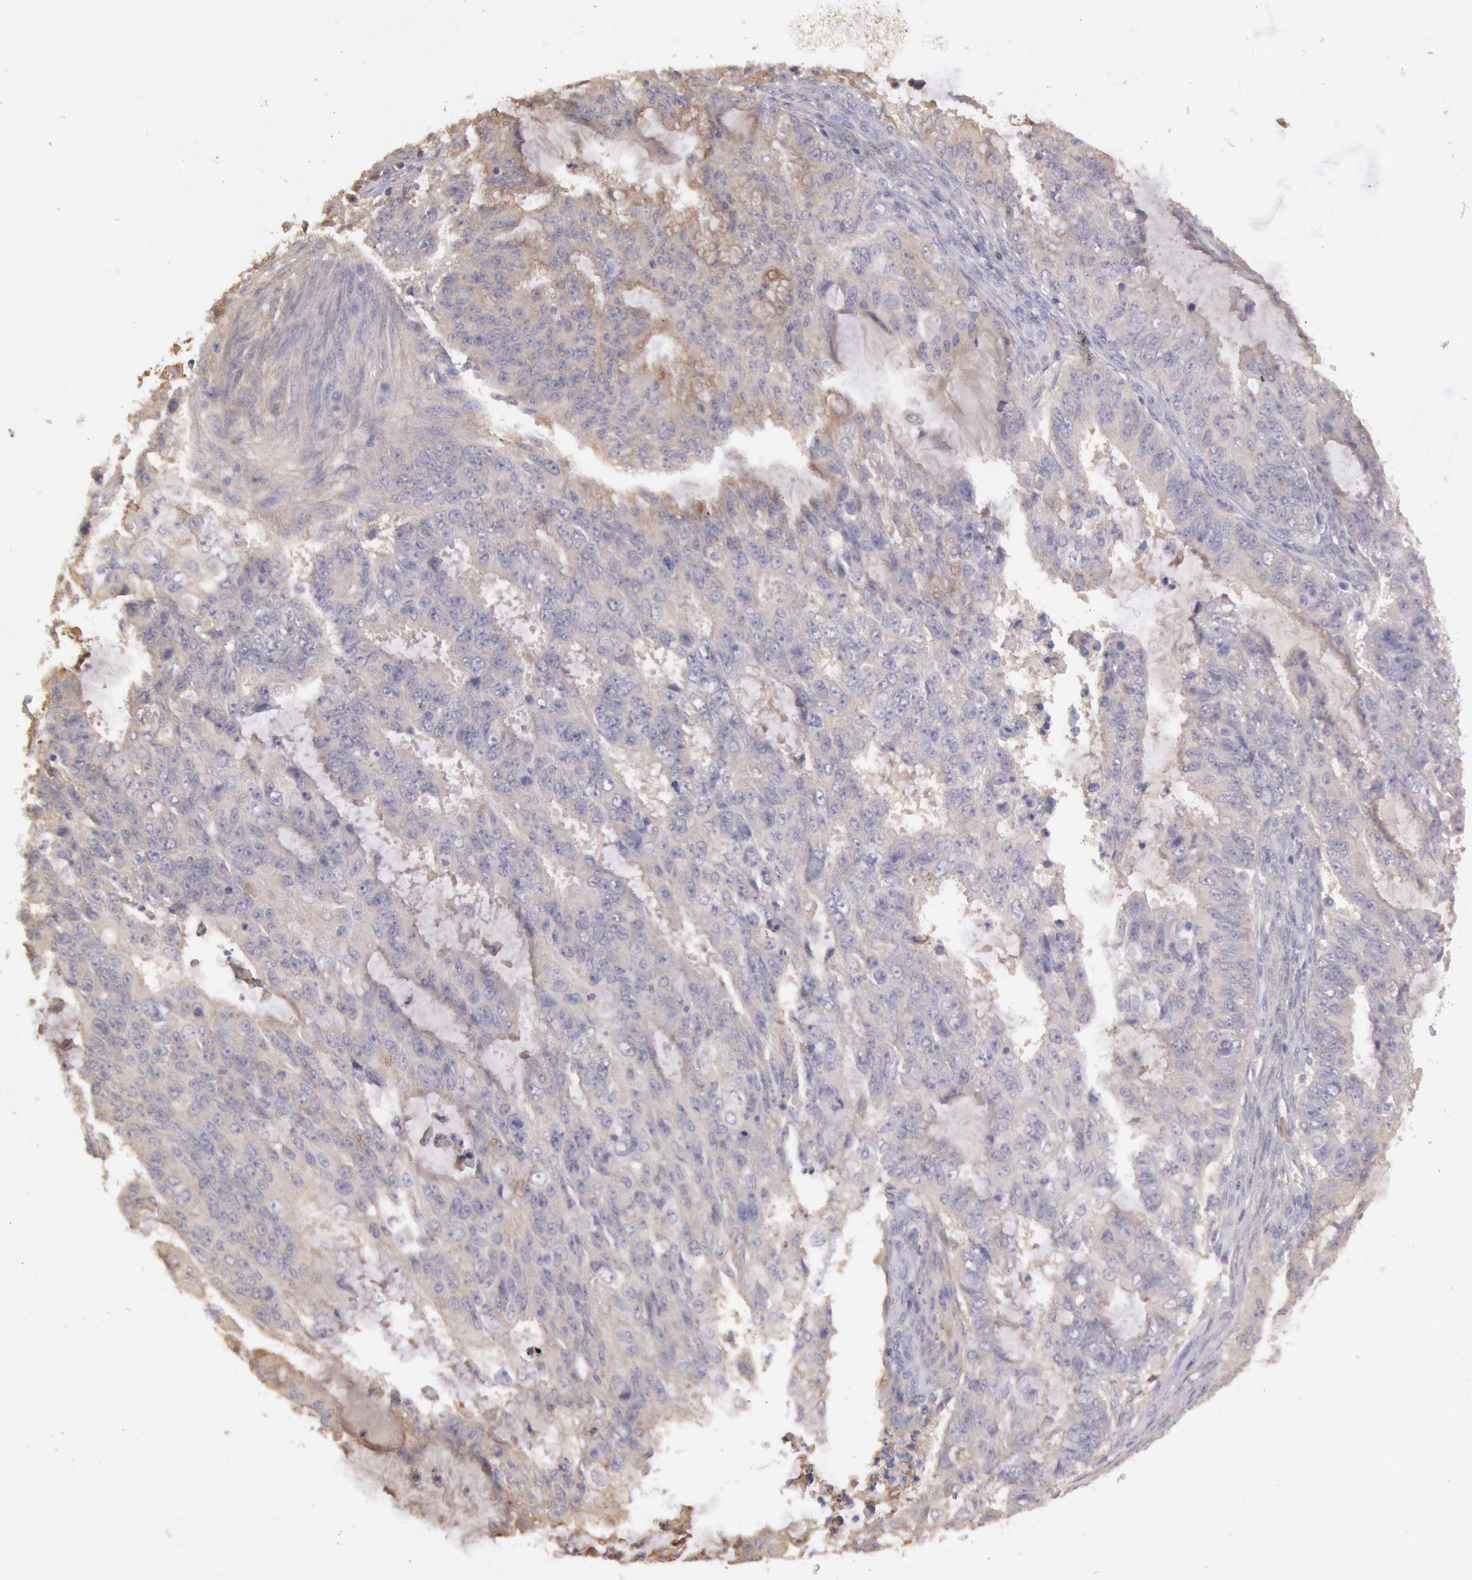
{"staining": {"intensity": "negative", "quantity": "none", "location": "none"}, "tissue": "endometrial cancer", "cell_type": "Tumor cells", "image_type": "cancer", "snomed": [{"axis": "morphology", "description": "Adenocarcinoma, NOS"}, {"axis": "topography", "description": "Endometrium"}], "caption": "The IHC photomicrograph has no significant staining in tumor cells of endometrial adenocarcinoma tissue.", "gene": "C1R", "patient": {"sex": "female", "age": 75}}